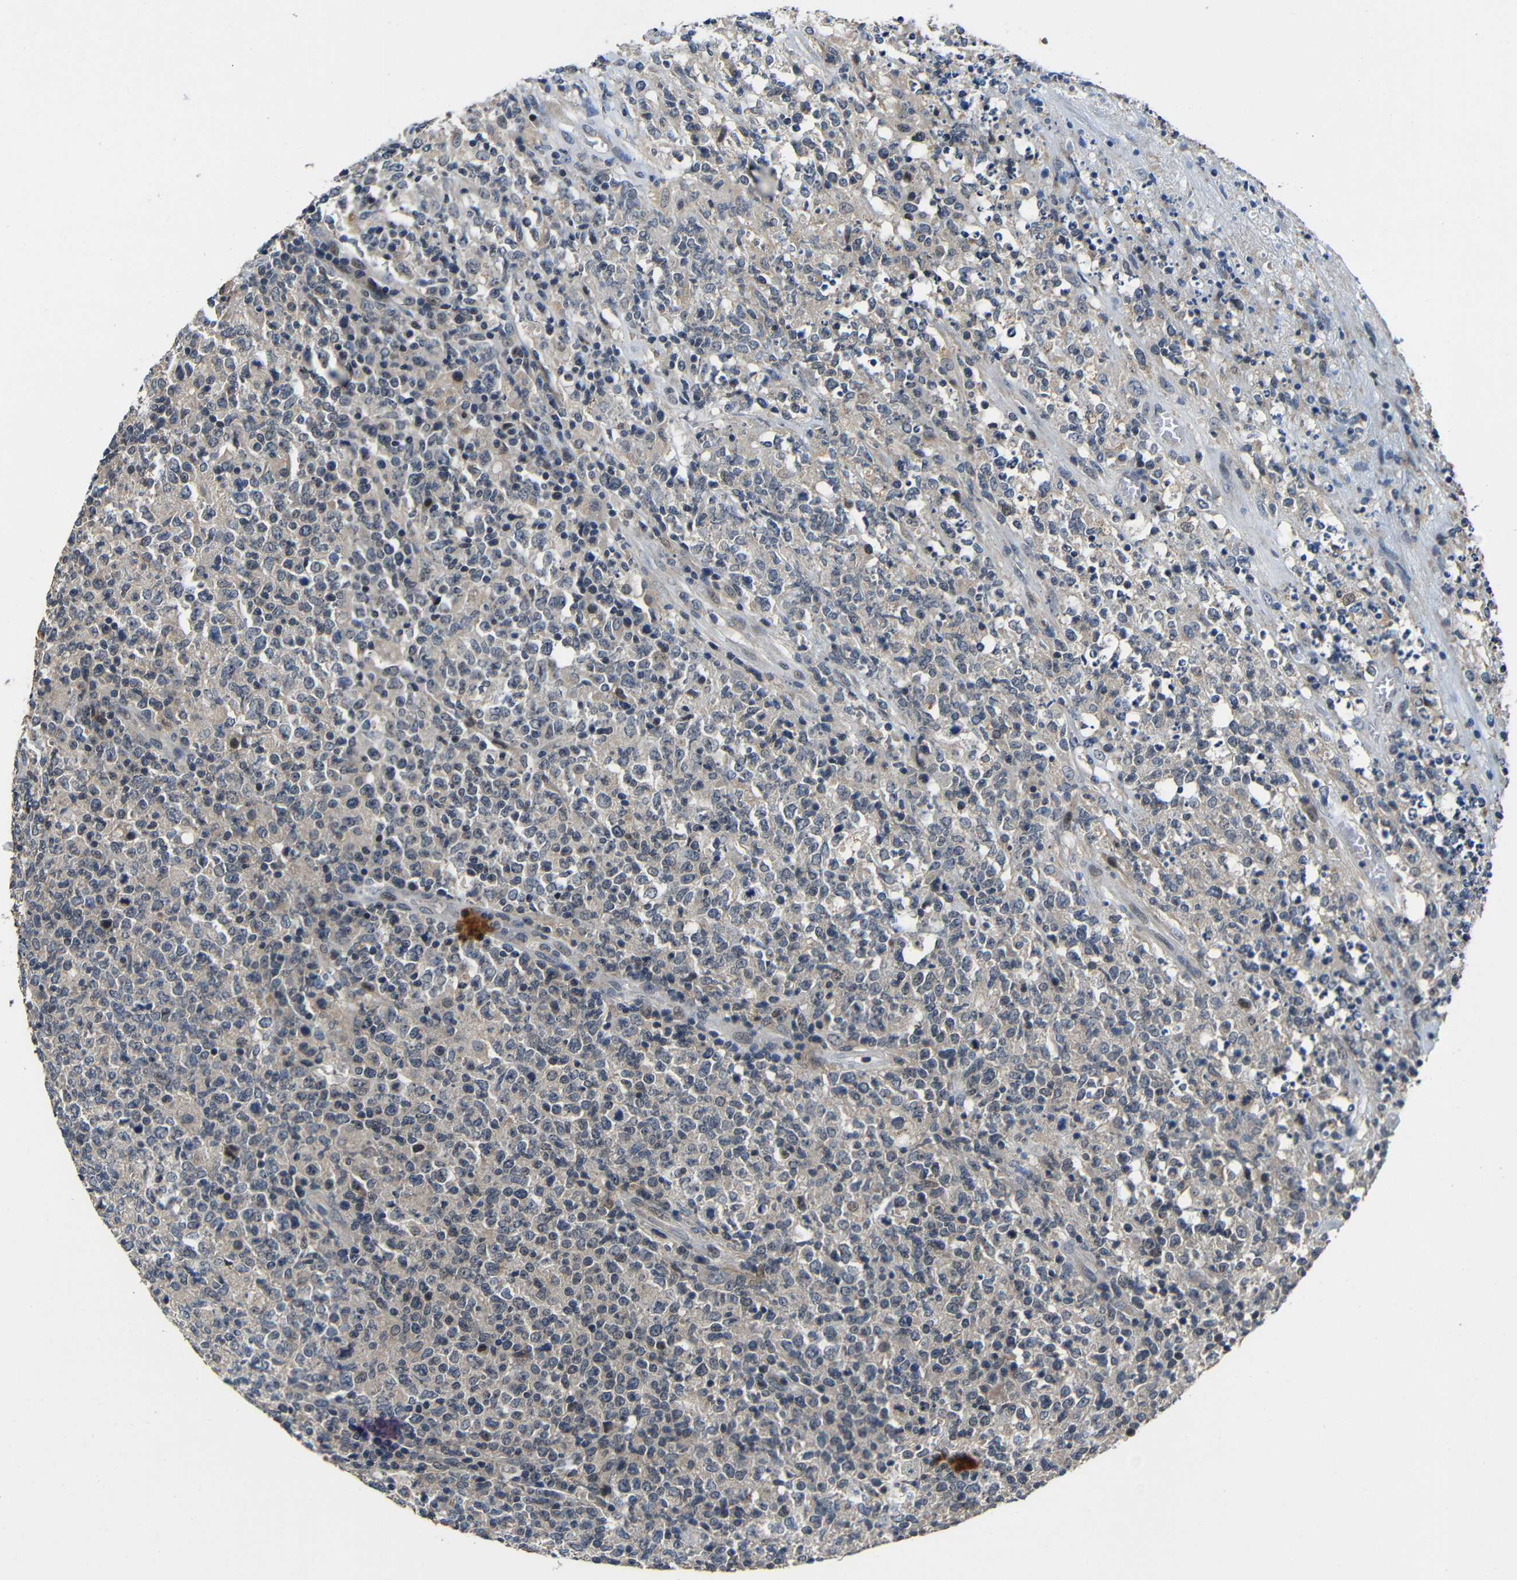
{"staining": {"intensity": "weak", "quantity": "25%-75%", "location": "cytoplasmic/membranous"}, "tissue": "lymphoma", "cell_type": "Tumor cells", "image_type": "cancer", "snomed": [{"axis": "morphology", "description": "Malignant lymphoma, non-Hodgkin's type, High grade"}, {"axis": "topography", "description": "Lymph node"}], "caption": "Immunohistochemical staining of human lymphoma exhibits weak cytoplasmic/membranous protein expression in approximately 25%-75% of tumor cells.", "gene": "C6orf89", "patient": {"sex": "female", "age": 84}}